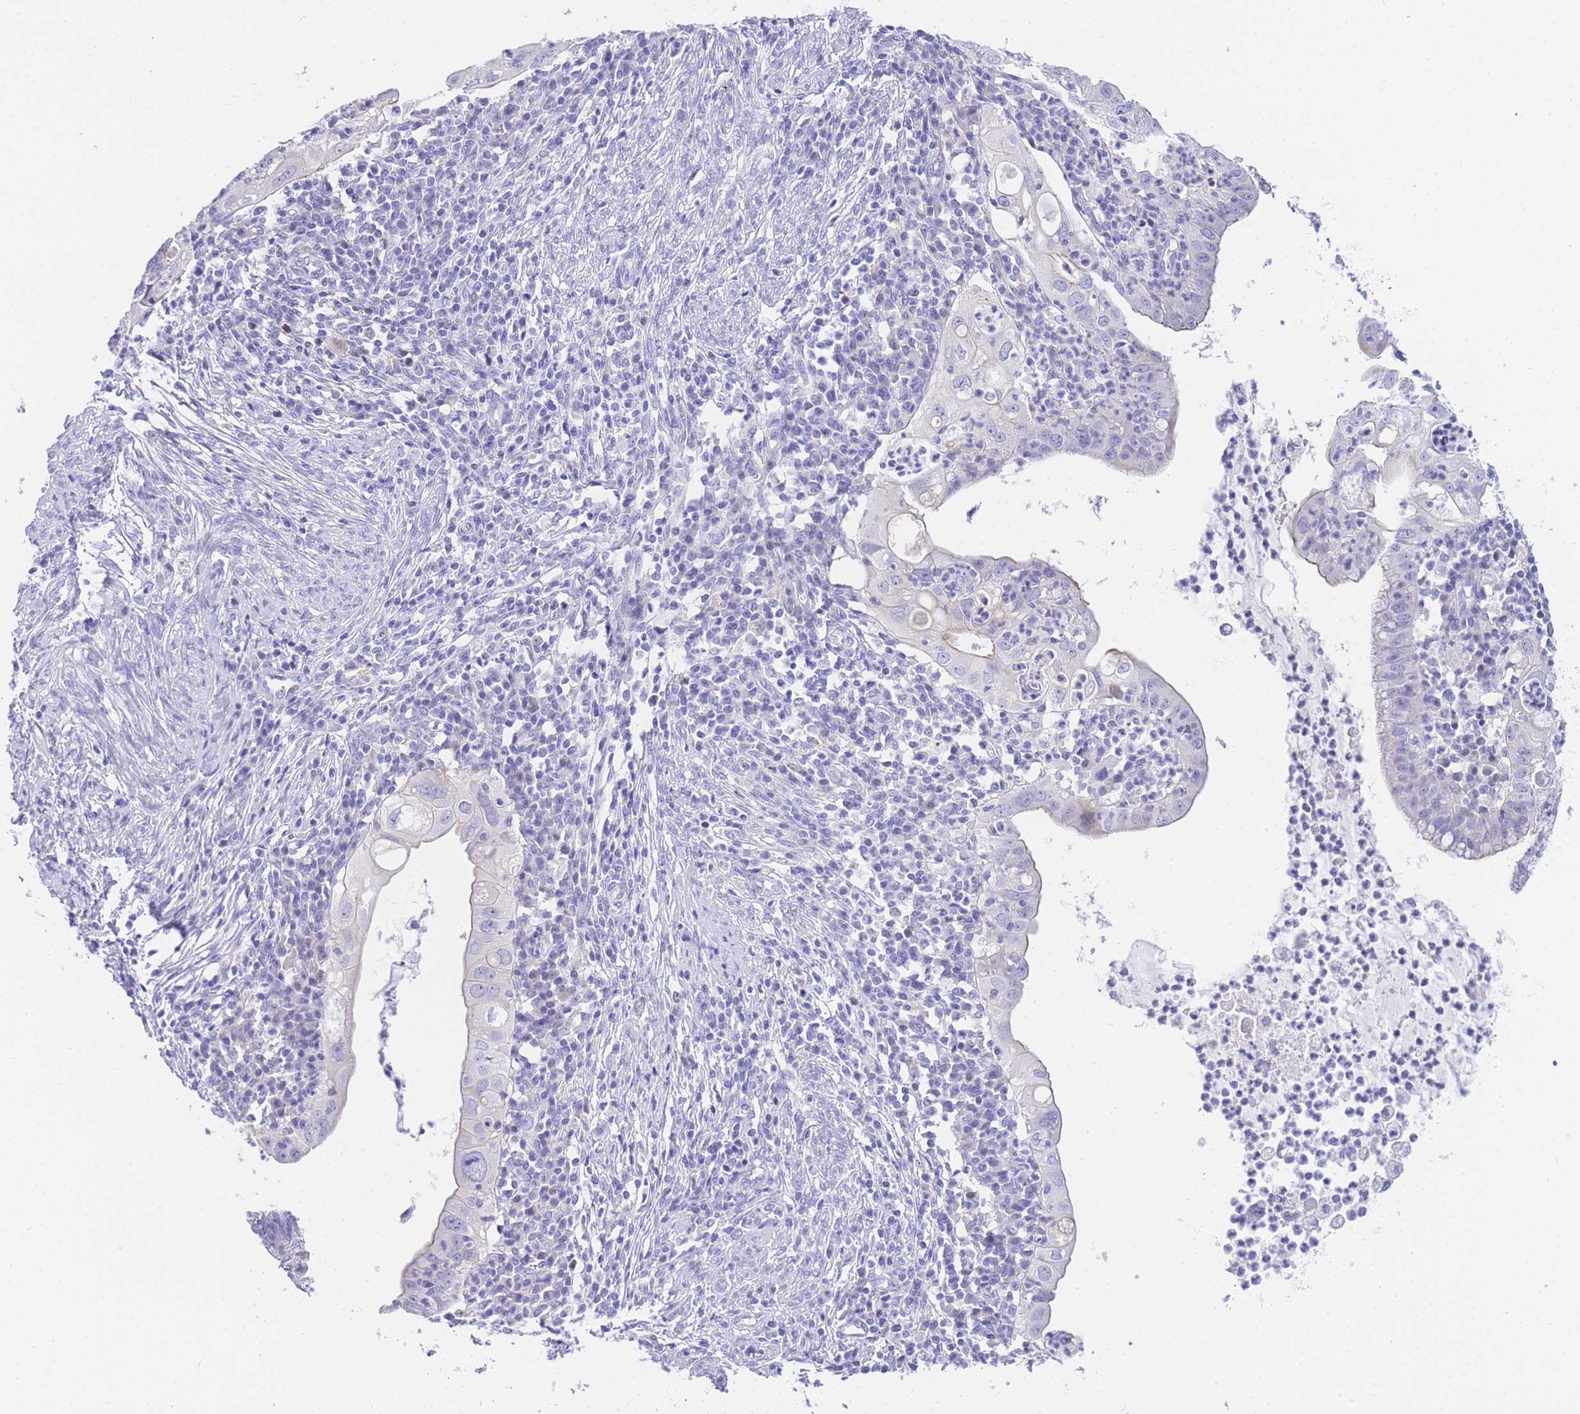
{"staining": {"intensity": "negative", "quantity": "none", "location": "none"}, "tissue": "cervical cancer", "cell_type": "Tumor cells", "image_type": "cancer", "snomed": [{"axis": "morphology", "description": "Adenocarcinoma, NOS"}, {"axis": "topography", "description": "Cervix"}], "caption": "IHC image of cervical adenocarcinoma stained for a protein (brown), which reveals no expression in tumor cells. Brightfield microscopy of immunohistochemistry stained with DAB (3,3'-diaminobenzidine) (brown) and hematoxylin (blue), captured at high magnification.", "gene": "TIFAB", "patient": {"sex": "female", "age": 36}}